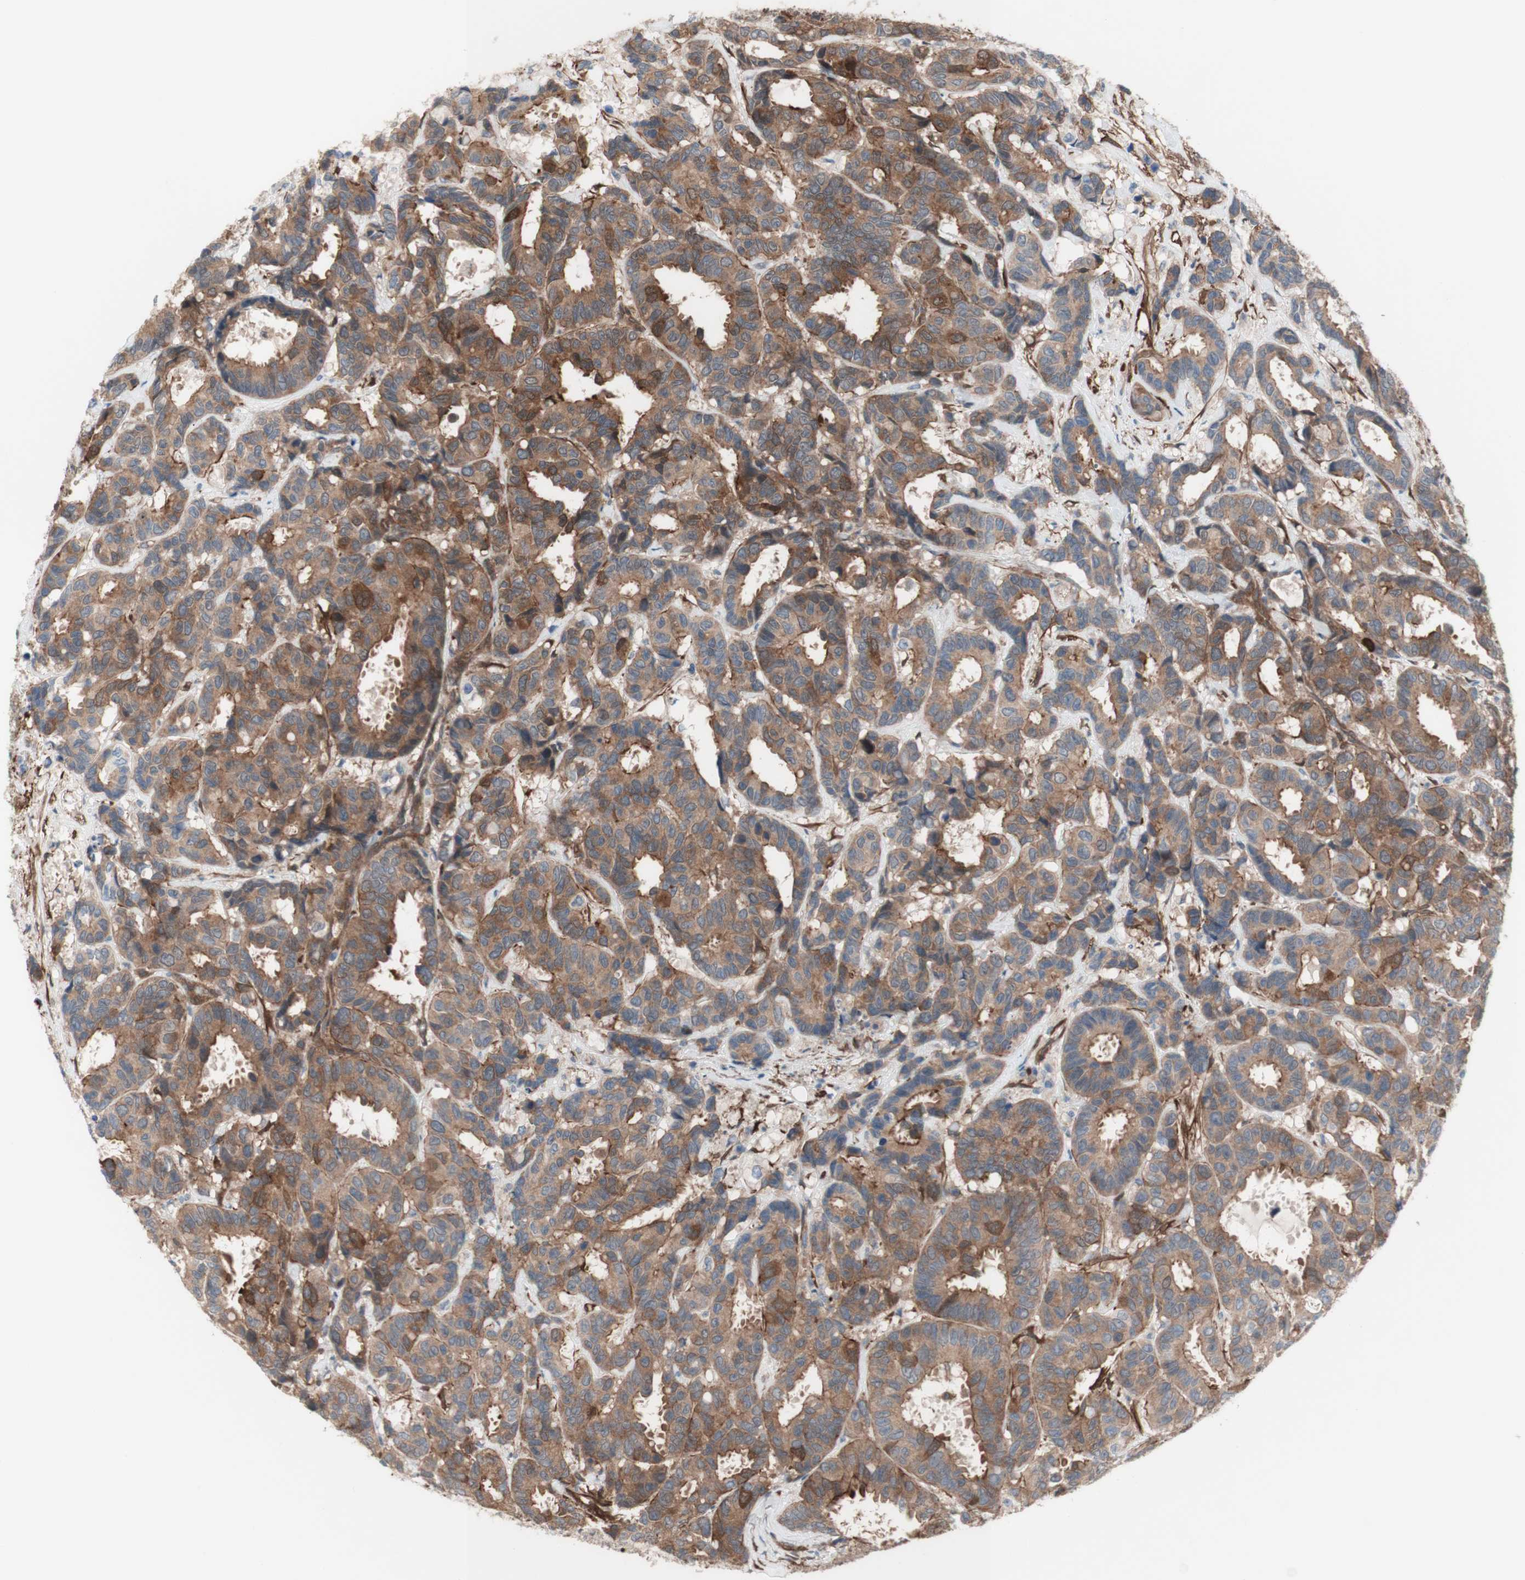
{"staining": {"intensity": "moderate", "quantity": ">75%", "location": "cytoplasmic/membranous"}, "tissue": "breast cancer", "cell_type": "Tumor cells", "image_type": "cancer", "snomed": [{"axis": "morphology", "description": "Duct carcinoma"}, {"axis": "topography", "description": "Breast"}], "caption": "This micrograph reveals immunohistochemistry staining of human breast cancer (intraductal carcinoma), with medium moderate cytoplasmic/membranous positivity in about >75% of tumor cells.", "gene": "CNN3", "patient": {"sex": "female", "age": 87}}